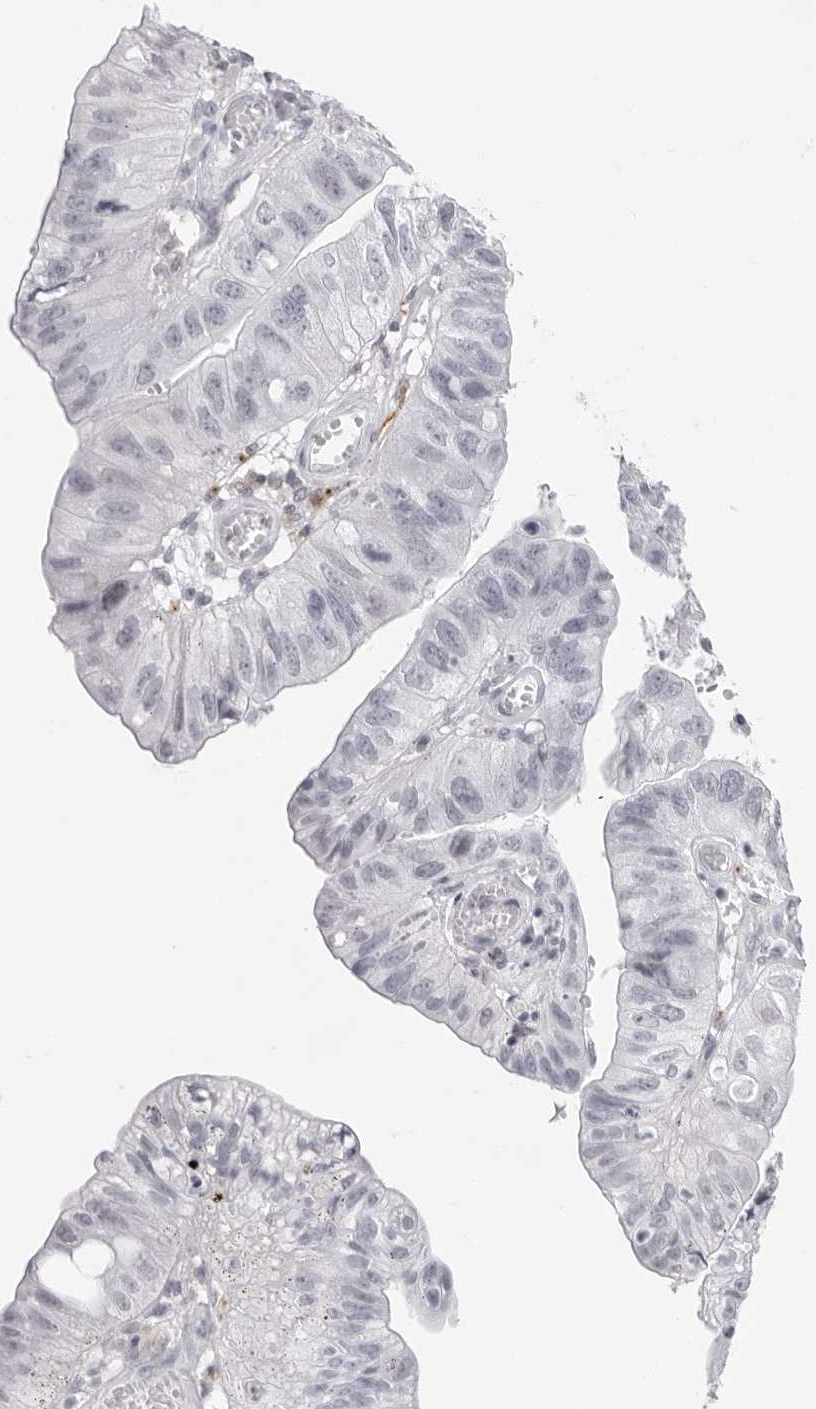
{"staining": {"intensity": "negative", "quantity": "none", "location": "none"}, "tissue": "stomach cancer", "cell_type": "Tumor cells", "image_type": "cancer", "snomed": [{"axis": "morphology", "description": "Adenocarcinoma, NOS"}, {"axis": "topography", "description": "Stomach"}], "caption": "Immunohistochemical staining of human adenocarcinoma (stomach) reveals no significant staining in tumor cells.", "gene": "KLK12", "patient": {"sex": "male", "age": 59}}